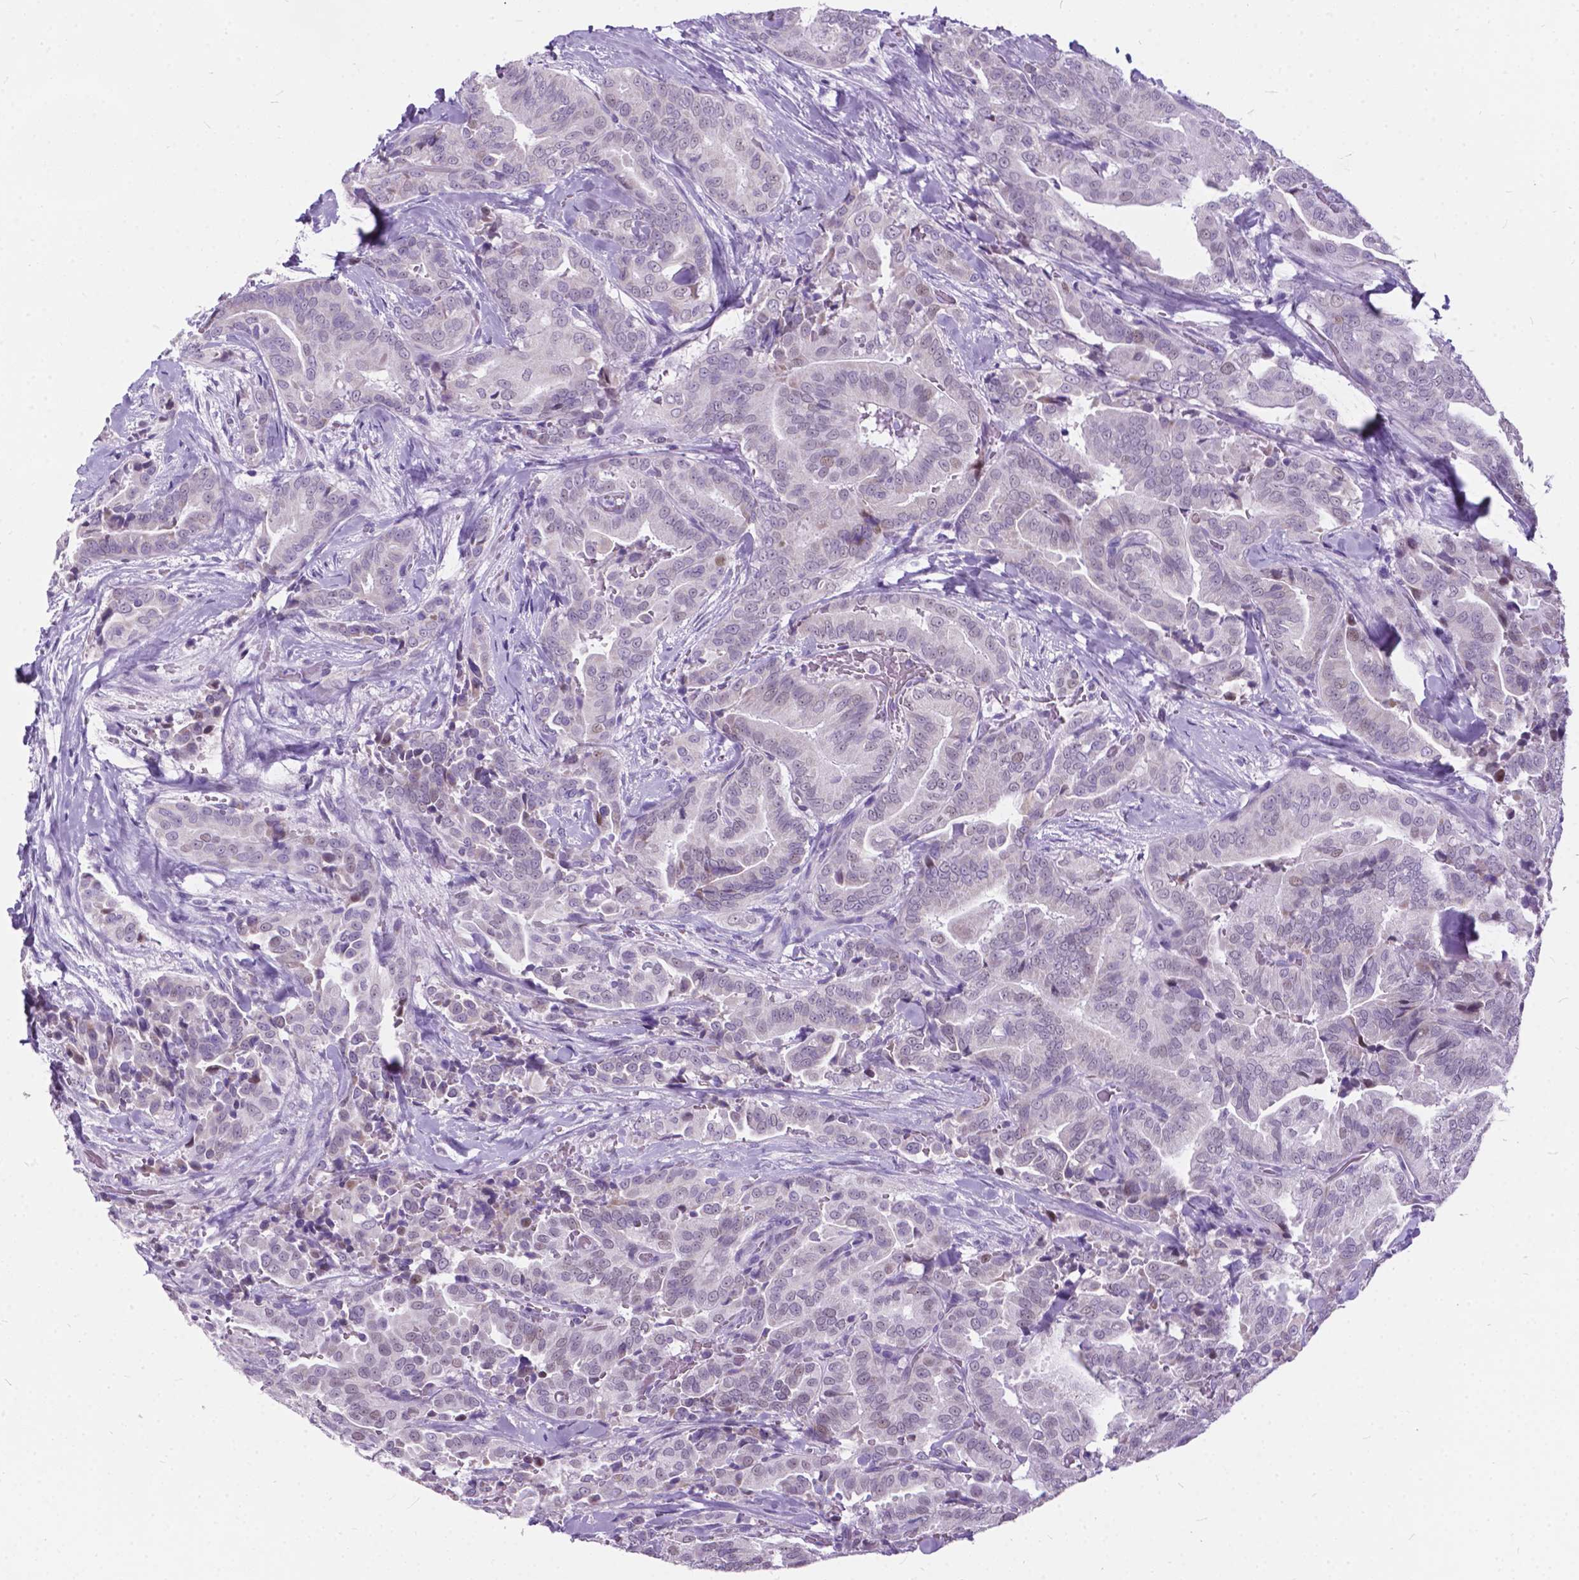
{"staining": {"intensity": "negative", "quantity": "none", "location": "none"}, "tissue": "thyroid cancer", "cell_type": "Tumor cells", "image_type": "cancer", "snomed": [{"axis": "morphology", "description": "Papillary adenocarcinoma, NOS"}, {"axis": "topography", "description": "Thyroid gland"}], "caption": "IHC histopathology image of neoplastic tissue: human thyroid papillary adenocarcinoma stained with DAB (3,3'-diaminobenzidine) shows no significant protein positivity in tumor cells.", "gene": "BSND", "patient": {"sex": "male", "age": 61}}